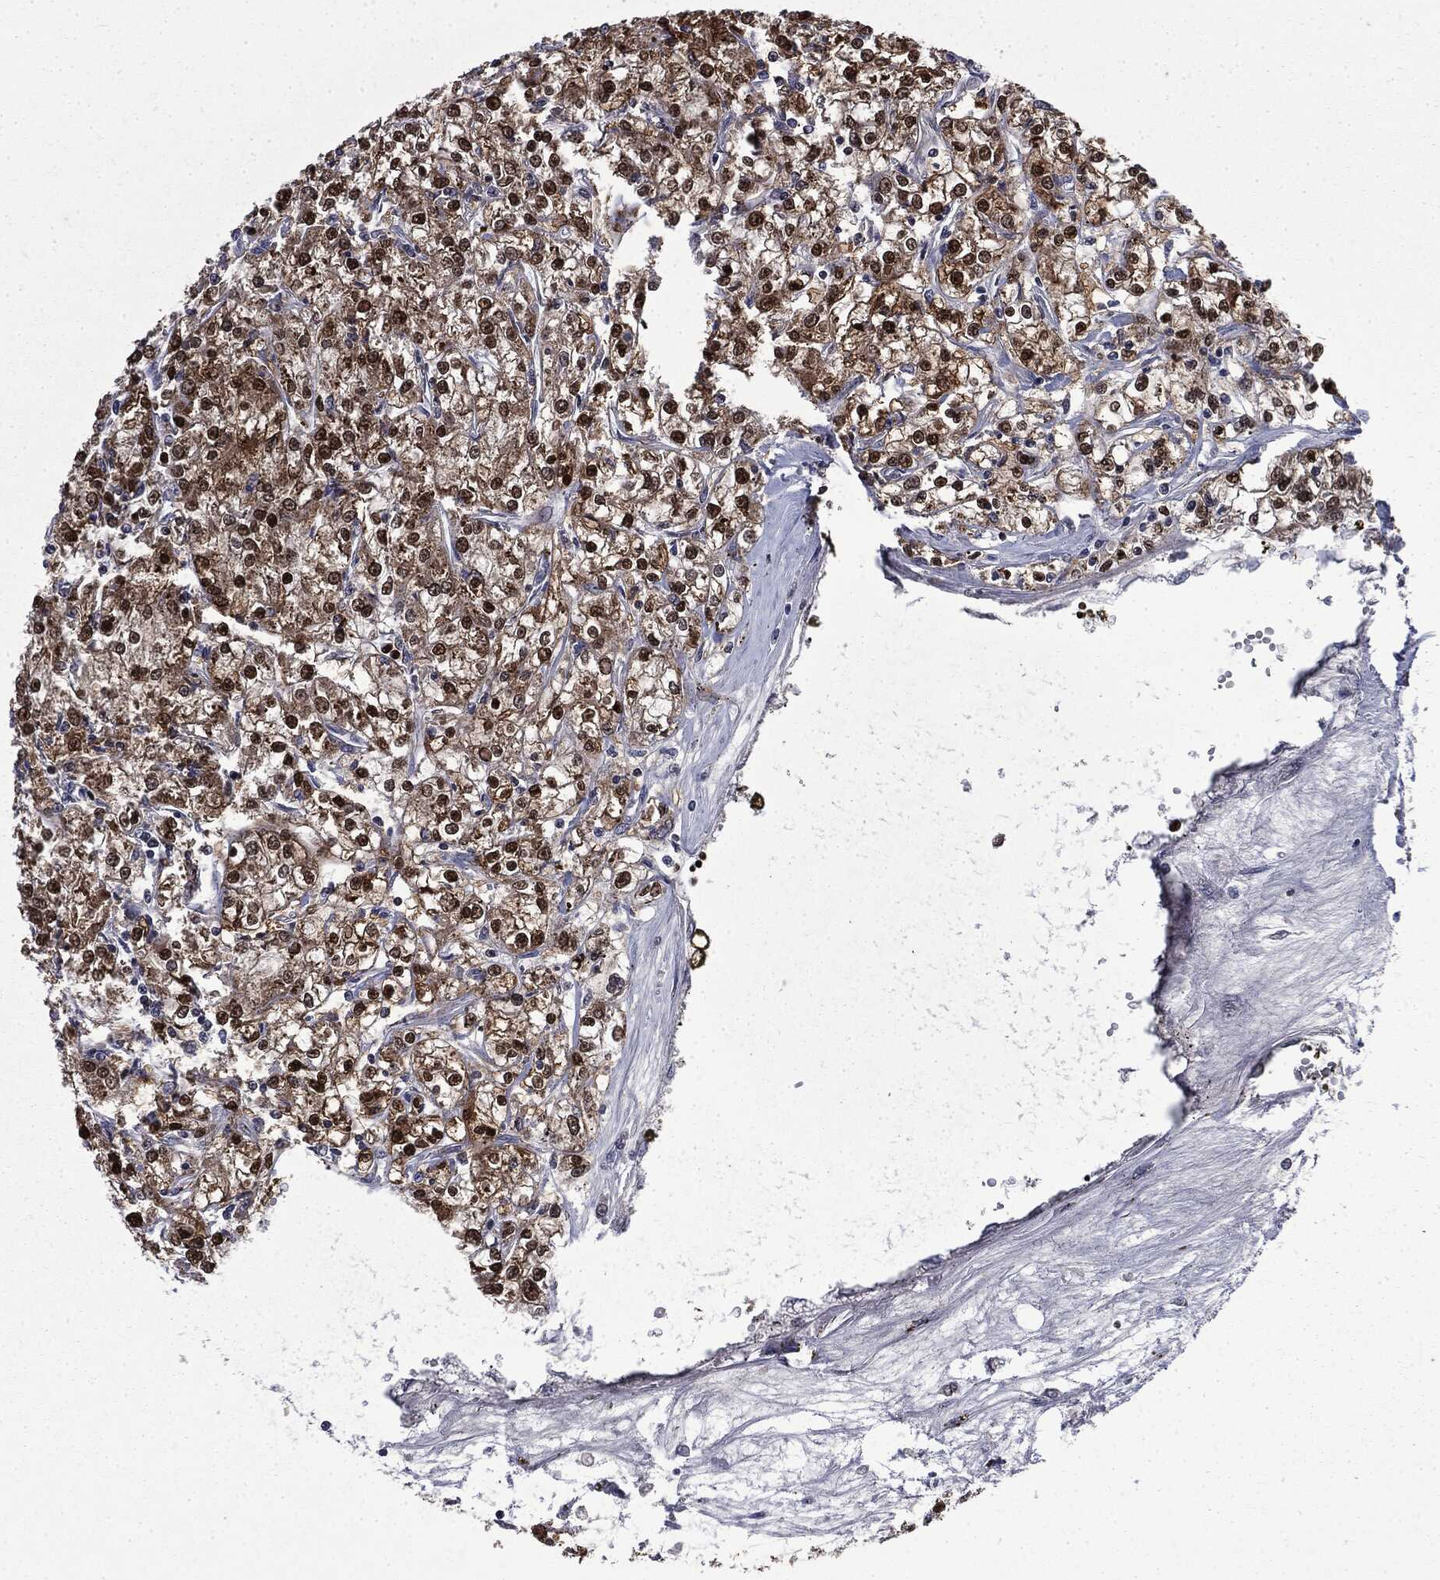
{"staining": {"intensity": "strong", "quantity": ">75%", "location": "cytoplasmic/membranous,nuclear"}, "tissue": "renal cancer", "cell_type": "Tumor cells", "image_type": "cancer", "snomed": [{"axis": "morphology", "description": "Adenocarcinoma, NOS"}, {"axis": "topography", "description": "Kidney"}], "caption": "Renal cancer stained for a protein (brown) exhibits strong cytoplasmic/membranous and nuclear positive positivity in approximately >75% of tumor cells.", "gene": "GPI", "patient": {"sex": "female", "age": 59}}